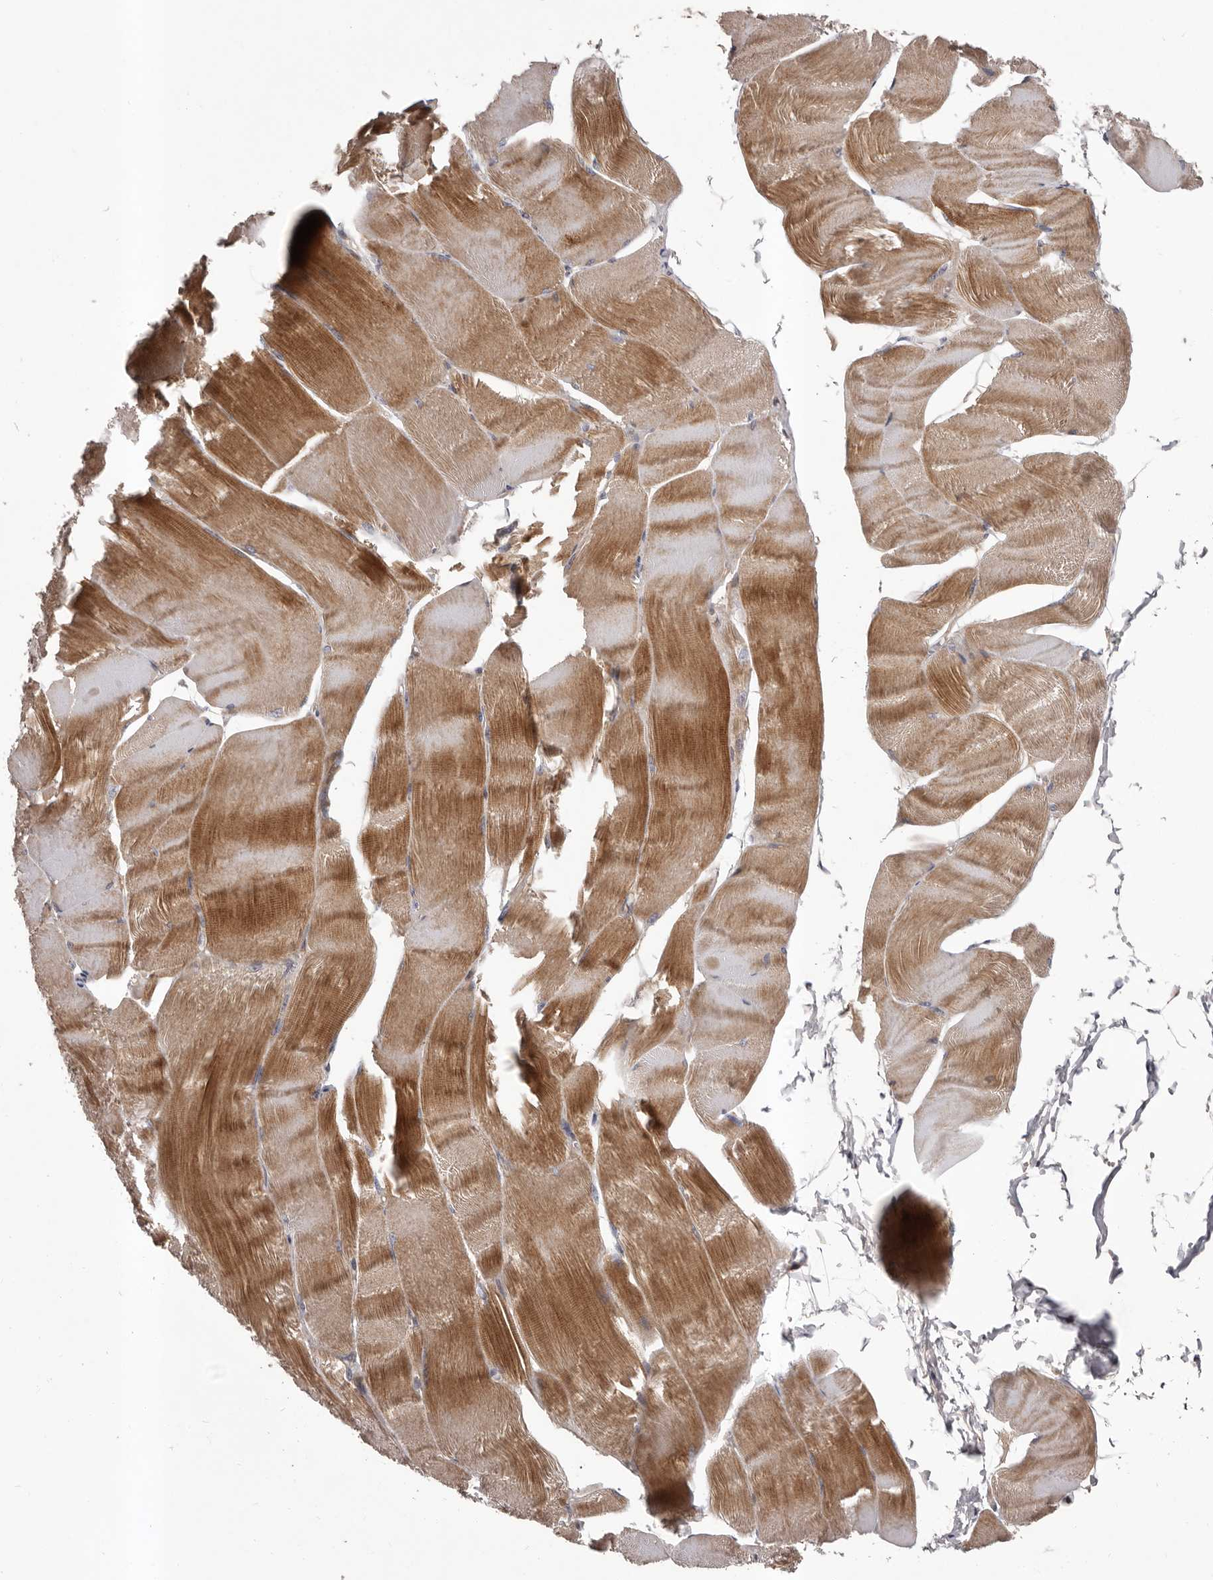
{"staining": {"intensity": "strong", "quantity": "25%-75%", "location": "cytoplasmic/membranous"}, "tissue": "skeletal muscle", "cell_type": "Myocytes", "image_type": "normal", "snomed": [{"axis": "morphology", "description": "Normal tissue, NOS"}, {"axis": "morphology", "description": "Basal cell carcinoma"}, {"axis": "topography", "description": "Skeletal muscle"}], "caption": "Immunohistochemical staining of benign human skeletal muscle exhibits strong cytoplasmic/membranous protein staining in about 25%-75% of myocytes.", "gene": "PRKD1", "patient": {"sex": "female", "age": 64}}